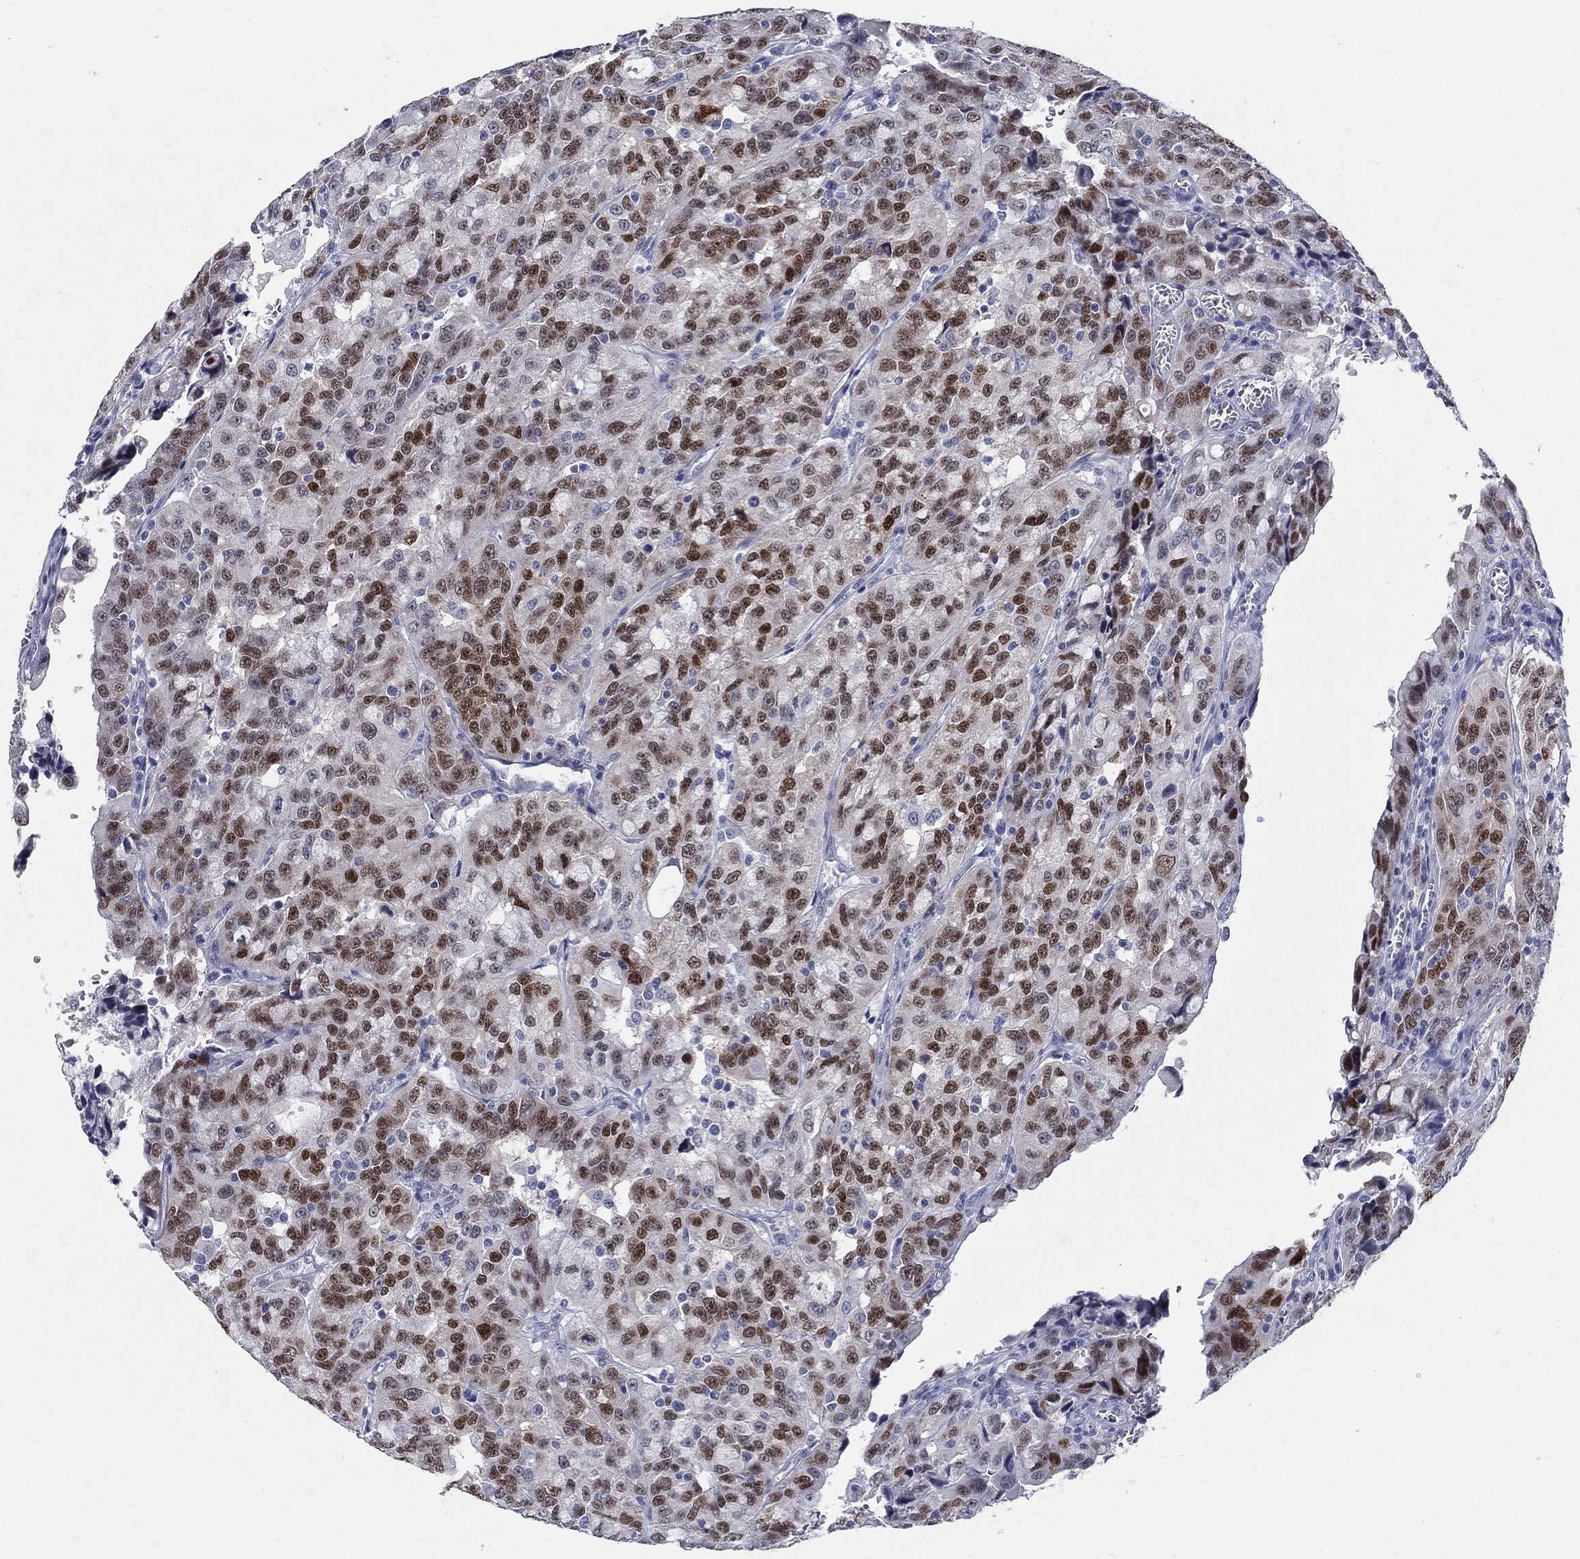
{"staining": {"intensity": "moderate", "quantity": "25%-75%", "location": "nuclear"}, "tissue": "urothelial cancer", "cell_type": "Tumor cells", "image_type": "cancer", "snomed": [{"axis": "morphology", "description": "Urothelial carcinoma, NOS"}, {"axis": "morphology", "description": "Urothelial carcinoma, High grade"}, {"axis": "topography", "description": "Urinary bladder"}], "caption": "Immunohistochemistry (IHC) of urothelial carcinoma (high-grade) demonstrates medium levels of moderate nuclear positivity in about 25%-75% of tumor cells. The protein is stained brown, and the nuclei are stained in blue (DAB (3,3'-diaminobenzidine) IHC with brightfield microscopy, high magnification).", "gene": "SOX2", "patient": {"sex": "female", "age": 73}}